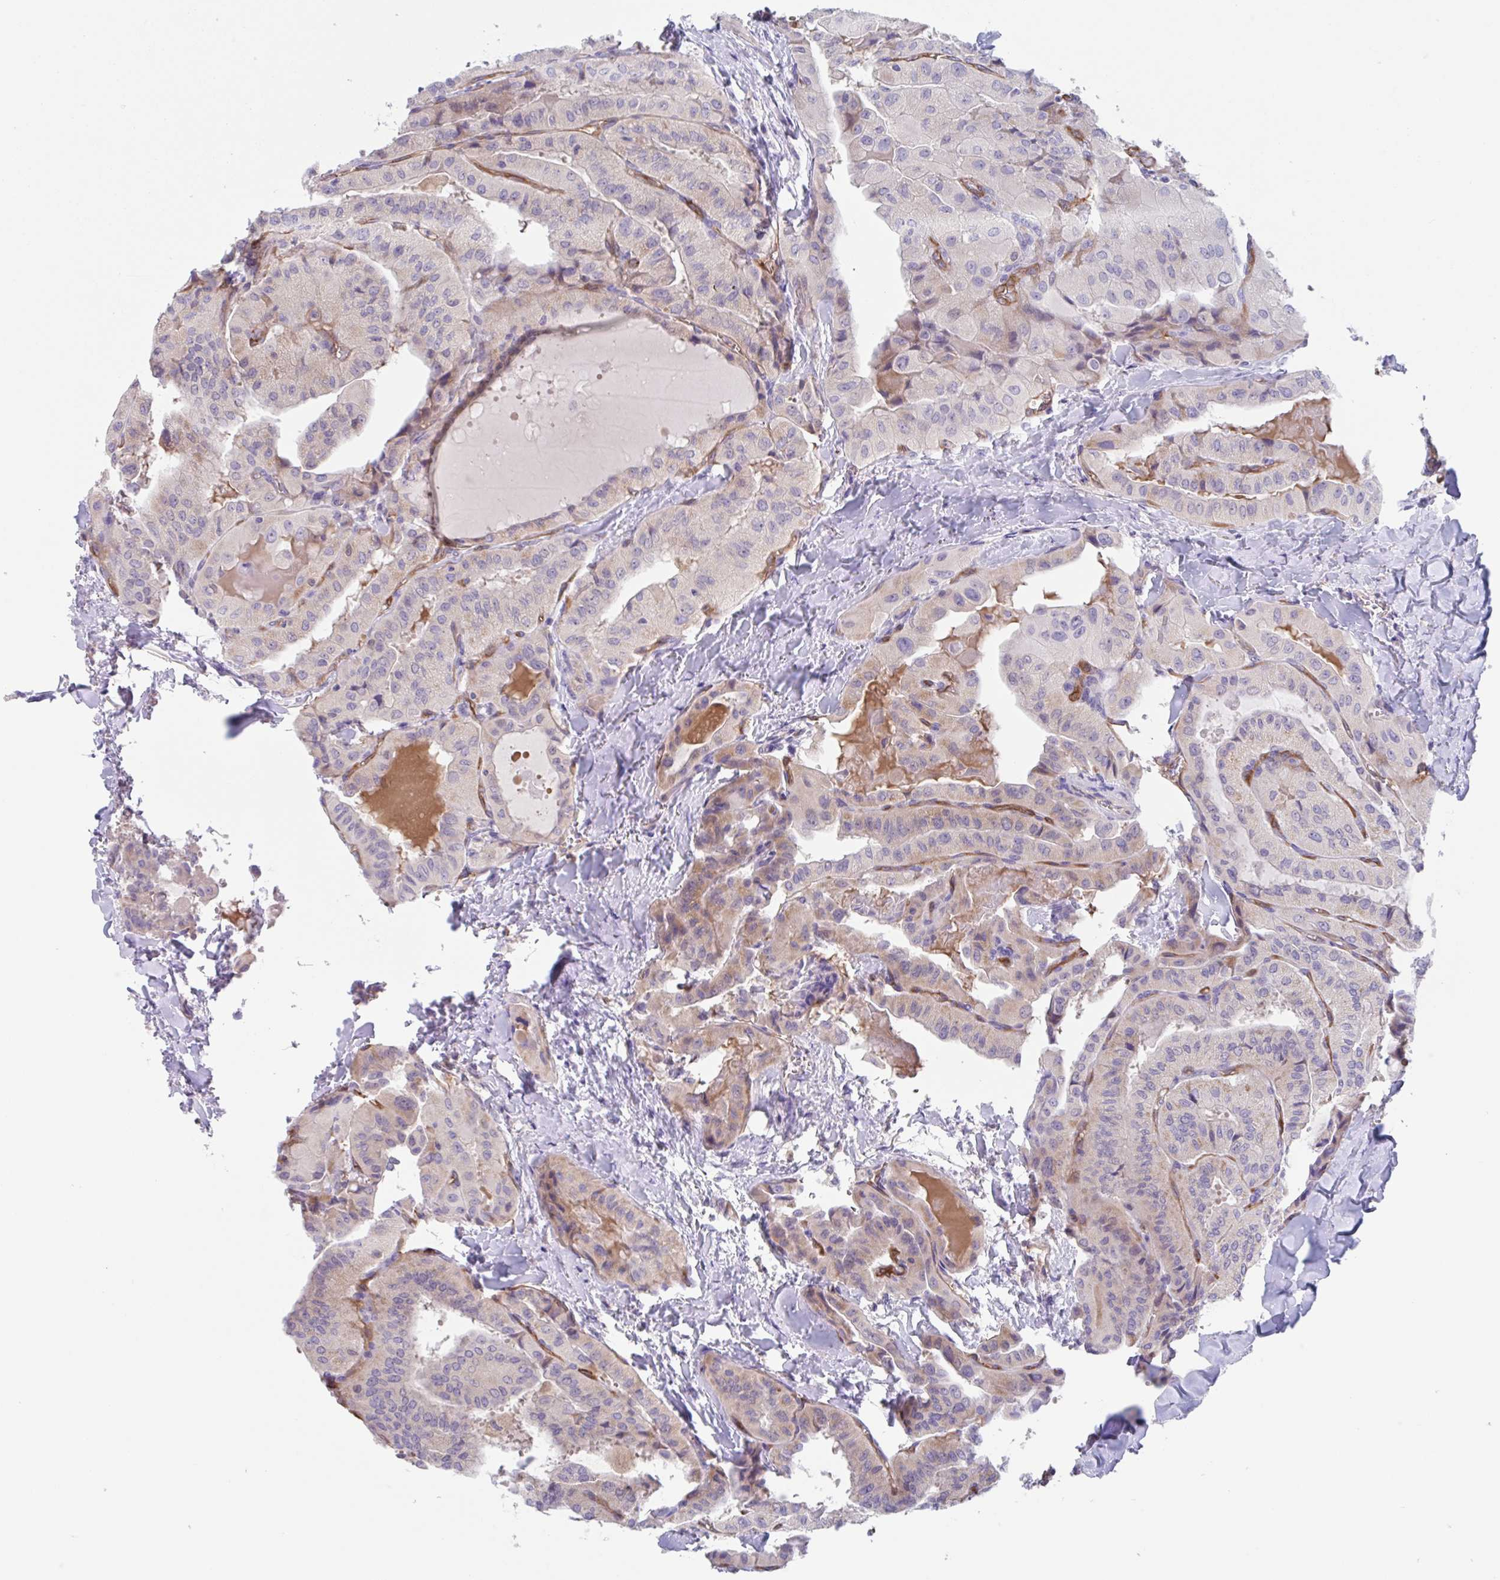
{"staining": {"intensity": "weak", "quantity": "<25%", "location": "cytoplasmic/membranous"}, "tissue": "thyroid cancer", "cell_type": "Tumor cells", "image_type": "cancer", "snomed": [{"axis": "morphology", "description": "Normal tissue, NOS"}, {"axis": "morphology", "description": "Papillary adenocarcinoma, NOS"}, {"axis": "topography", "description": "Thyroid gland"}], "caption": "Papillary adenocarcinoma (thyroid) was stained to show a protein in brown. There is no significant positivity in tumor cells. (Brightfield microscopy of DAB (3,3'-diaminobenzidine) immunohistochemistry (IHC) at high magnification).", "gene": "EHD4", "patient": {"sex": "female", "age": 59}}